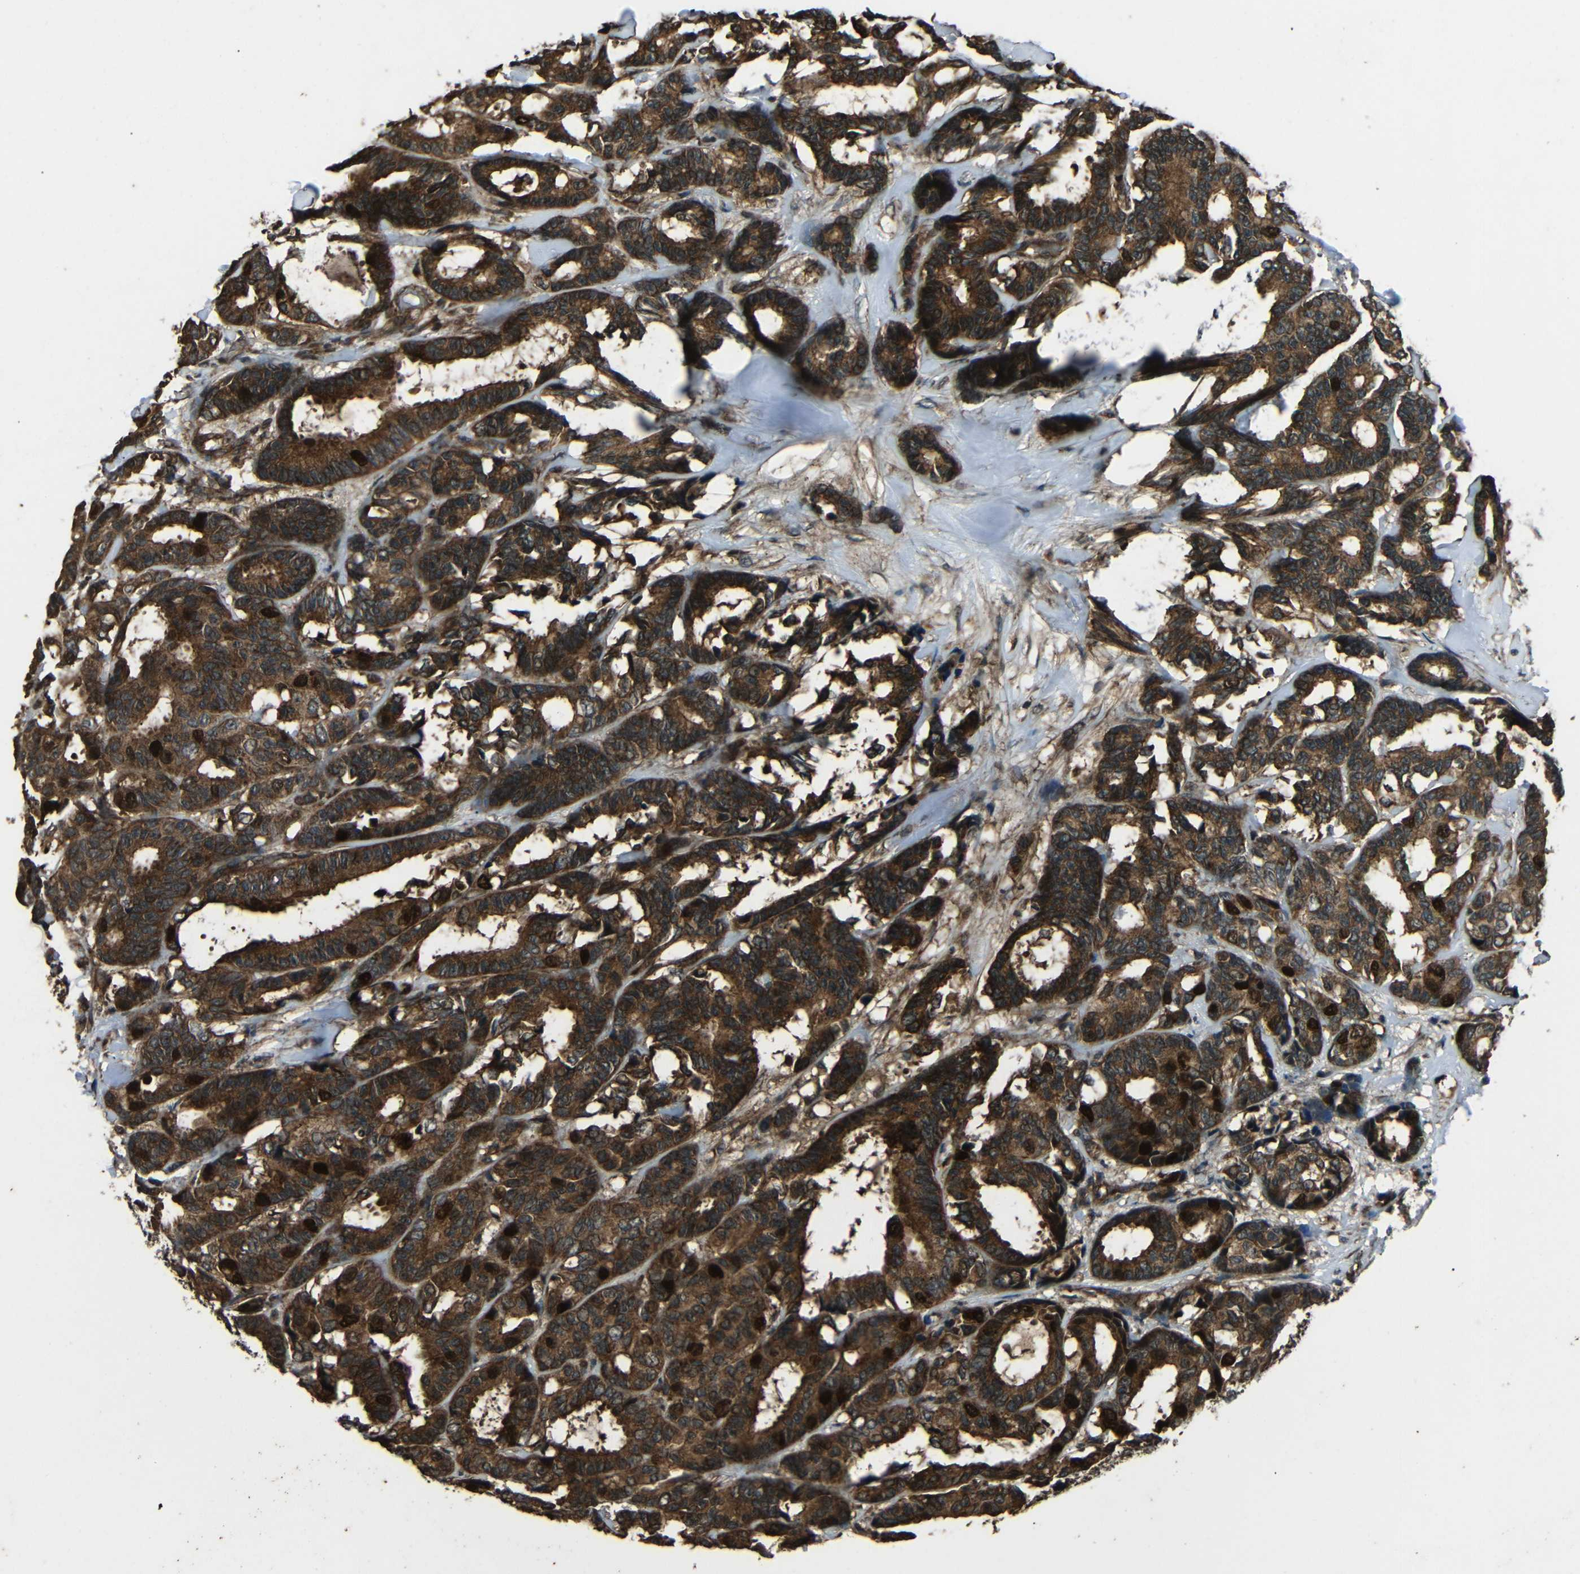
{"staining": {"intensity": "strong", "quantity": ">75%", "location": "cytoplasmic/membranous,nuclear"}, "tissue": "breast cancer", "cell_type": "Tumor cells", "image_type": "cancer", "snomed": [{"axis": "morphology", "description": "Duct carcinoma"}, {"axis": "topography", "description": "Breast"}], "caption": "IHC staining of breast cancer, which exhibits high levels of strong cytoplasmic/membranous and nuclear expression in approximately >75% of tumor cells indicating strong cytoplasmic/membranous and nuclear protein expression. The staining was performed using DAB (brown) for protein detection and nuclei were counterstained in hematoxylin (blue).", "gene": "PLK2", "patient": {"sex": "female", "age": 87}}